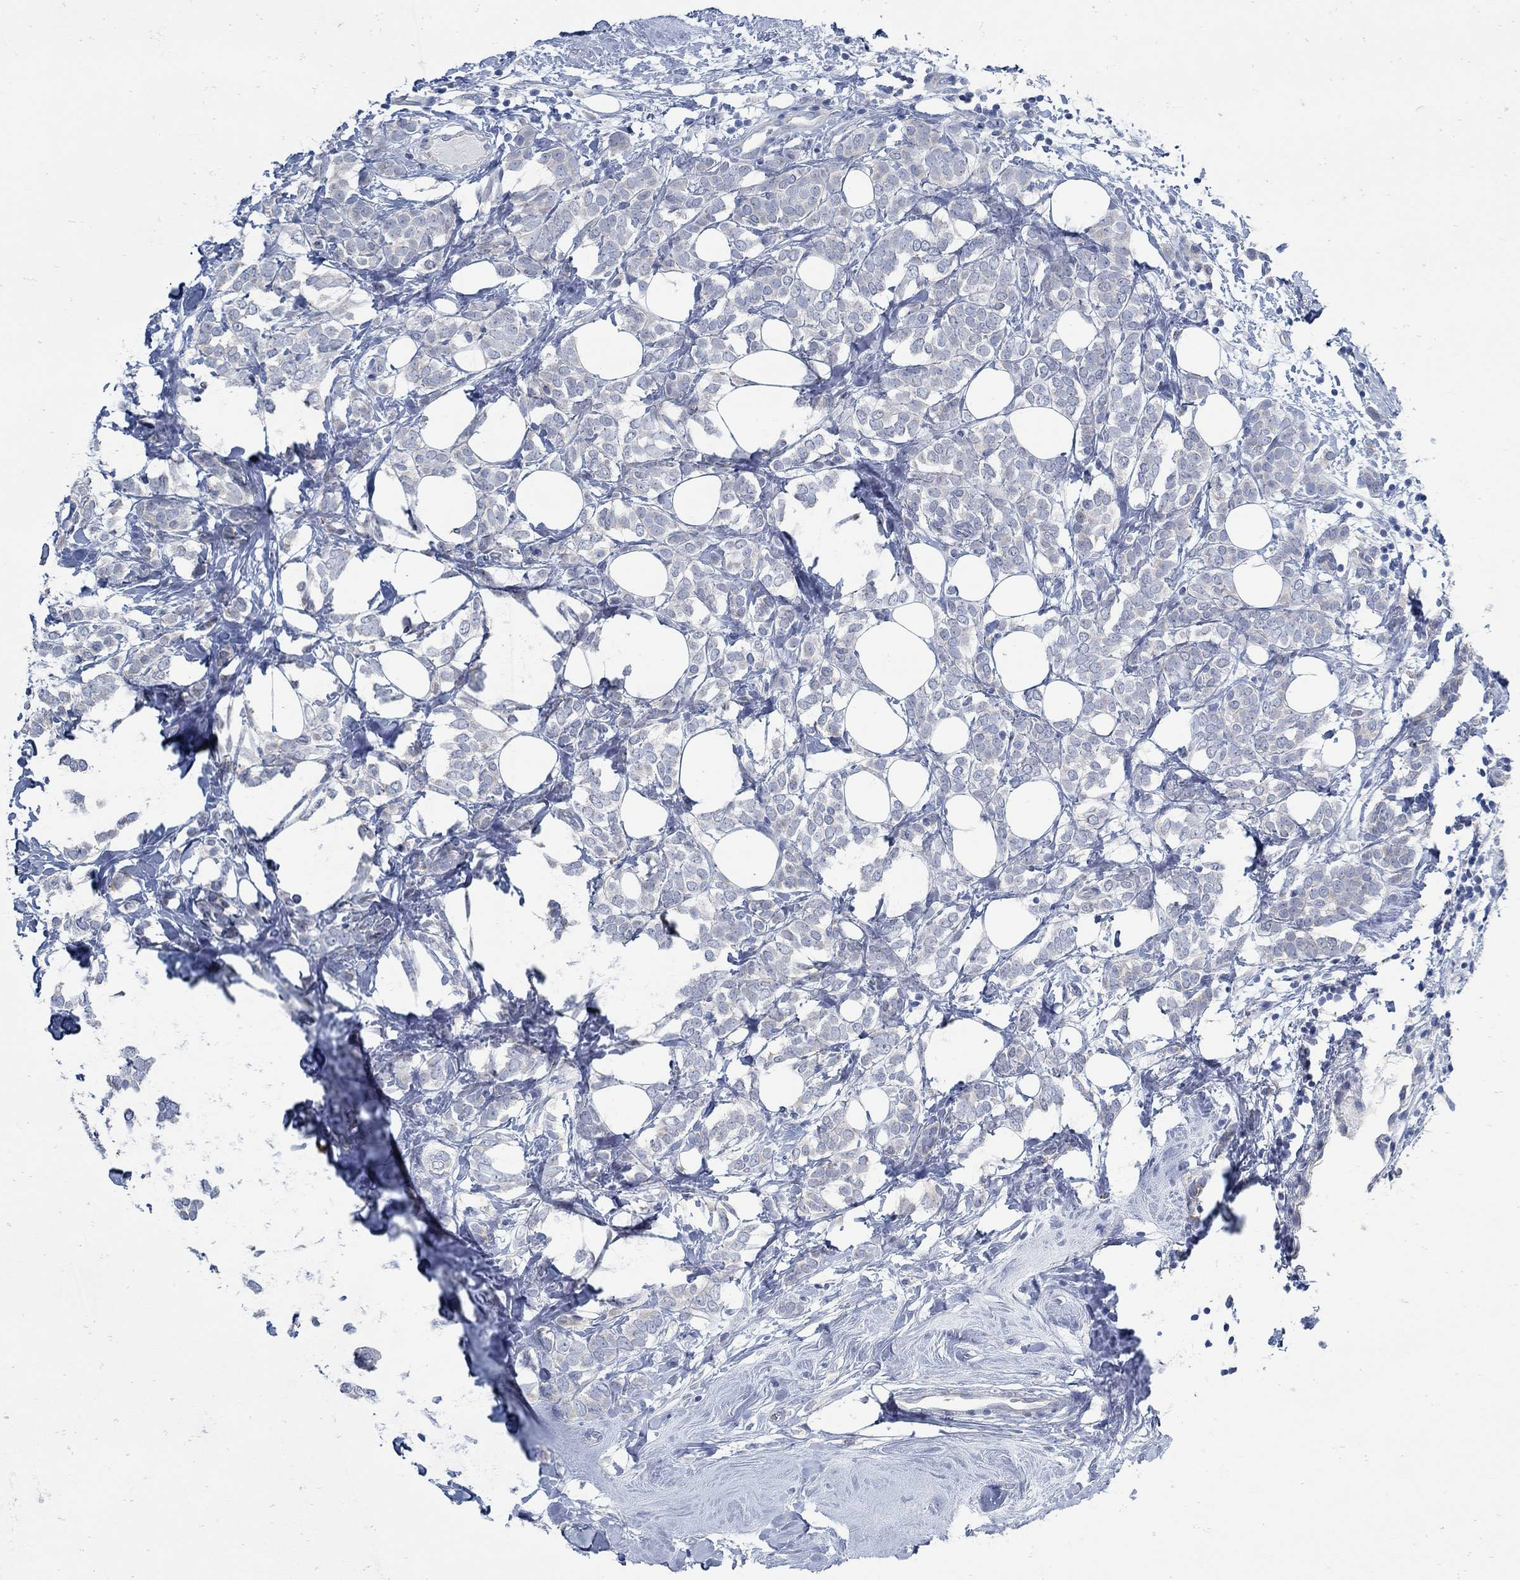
{"staining": {"intensity": "negative", "quantity": "none", "location": "none"}, "tissue": "breast cancer", "cell_type": "Tumor cells", "image_type": "cancer", "snomed": [{"axis": "morphology", "description": "Lobular carcinoma"}, {"axis": "topography", "description": "Breast"}], "caption": "This is a micrograph of immunohistochemistry staining of breast cancer, which shows no expression in tumor cells.", "gene": "ZFAND4", "patient": {"sex": "female", "age": 49}}